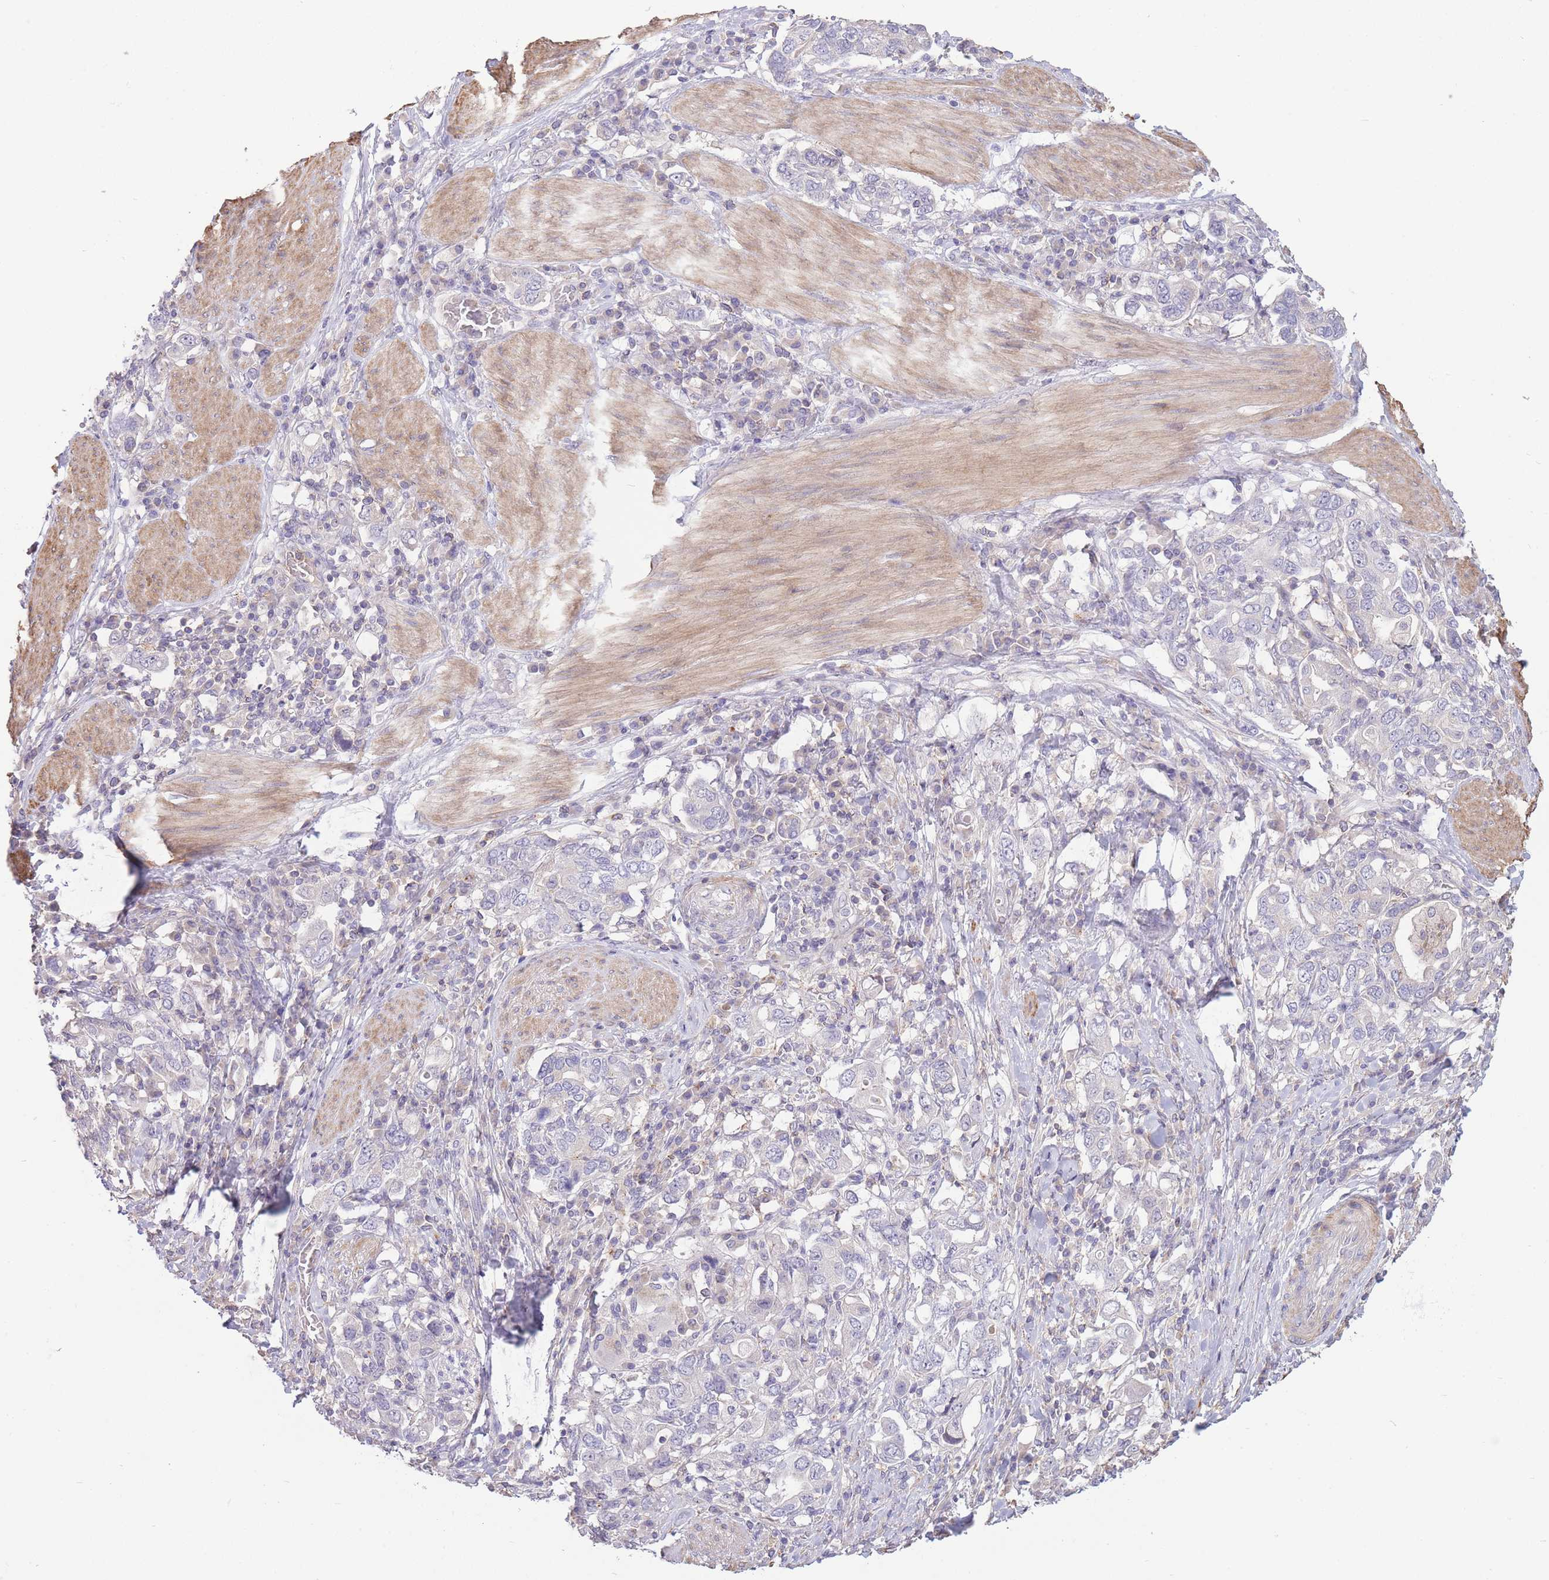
{"staining": {"intensity": "negative", "quantity": "none", "location": "none"}, "tissue": "stomach cancer", "cell_type": "Tumor cells", "image_type": "cancer", "snomed": [{"axis": "morphology", "description": "Adenocarcinoma, NOS"}, {"axis": "topography", "description": "Stomach, upper"}, {"axis": "topography", "description": "Stomach"}], "caption": "Immunohistochemistry of human stomach adenocarcinoma demonstrates no positivity in tumor cells.", "gene": "ZNF304", "patient": {"sex": "male", "age": 62}}